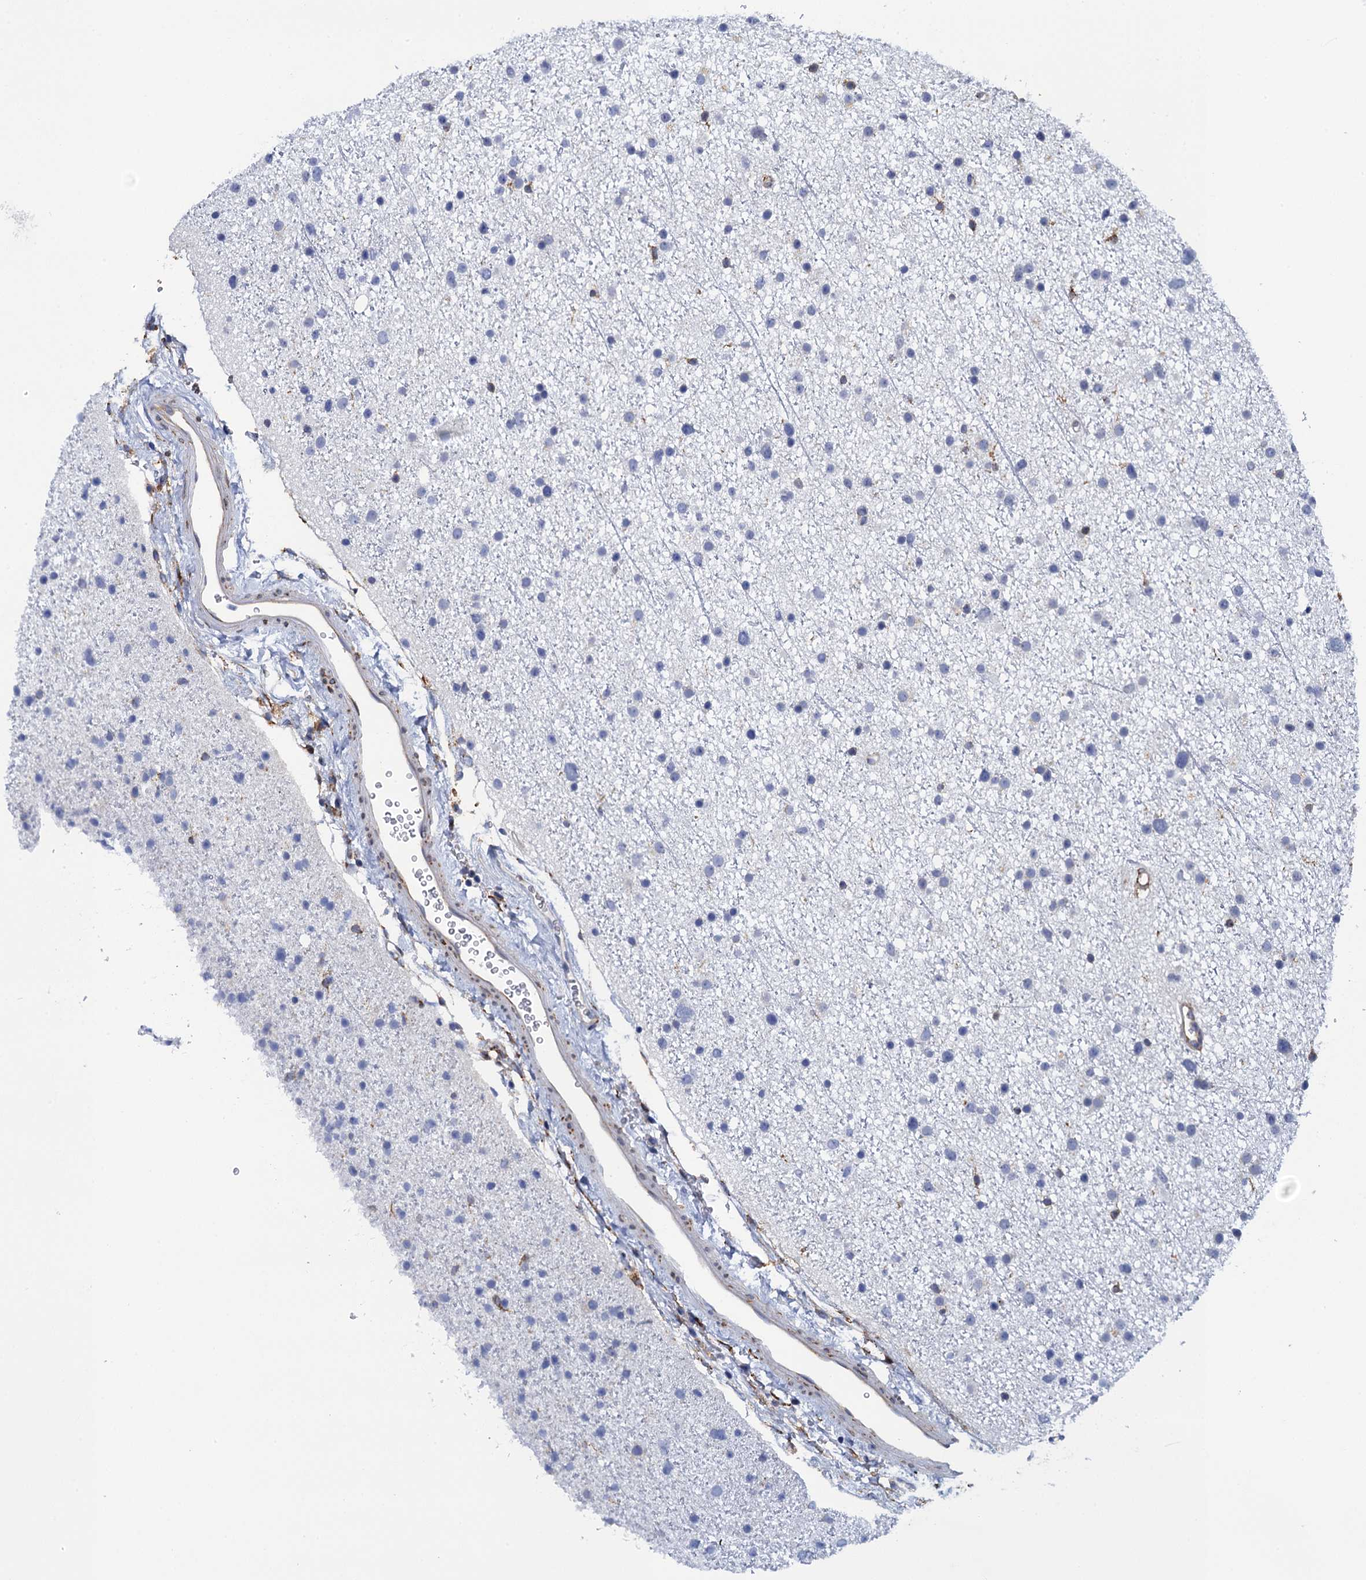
{"staining": {"intensity": "negative", "quantity": "none", "location": "none"}, "tissue": "glioma", "cell_type": "Tumor cells", "image_type": "cancer", "snomed": [{"axis": "morphology", "description": "Glioma, malignant, Low grade"}, {"axis": "topography", "description": "Cerebral cortex"}], "caption": "Human glioma stained for a protein using immunohistochemistry (IHC) reveals no positivity in tumor cells.", "gene": "POGLUT3", "patient": {"sex": "female", "age": 39}}